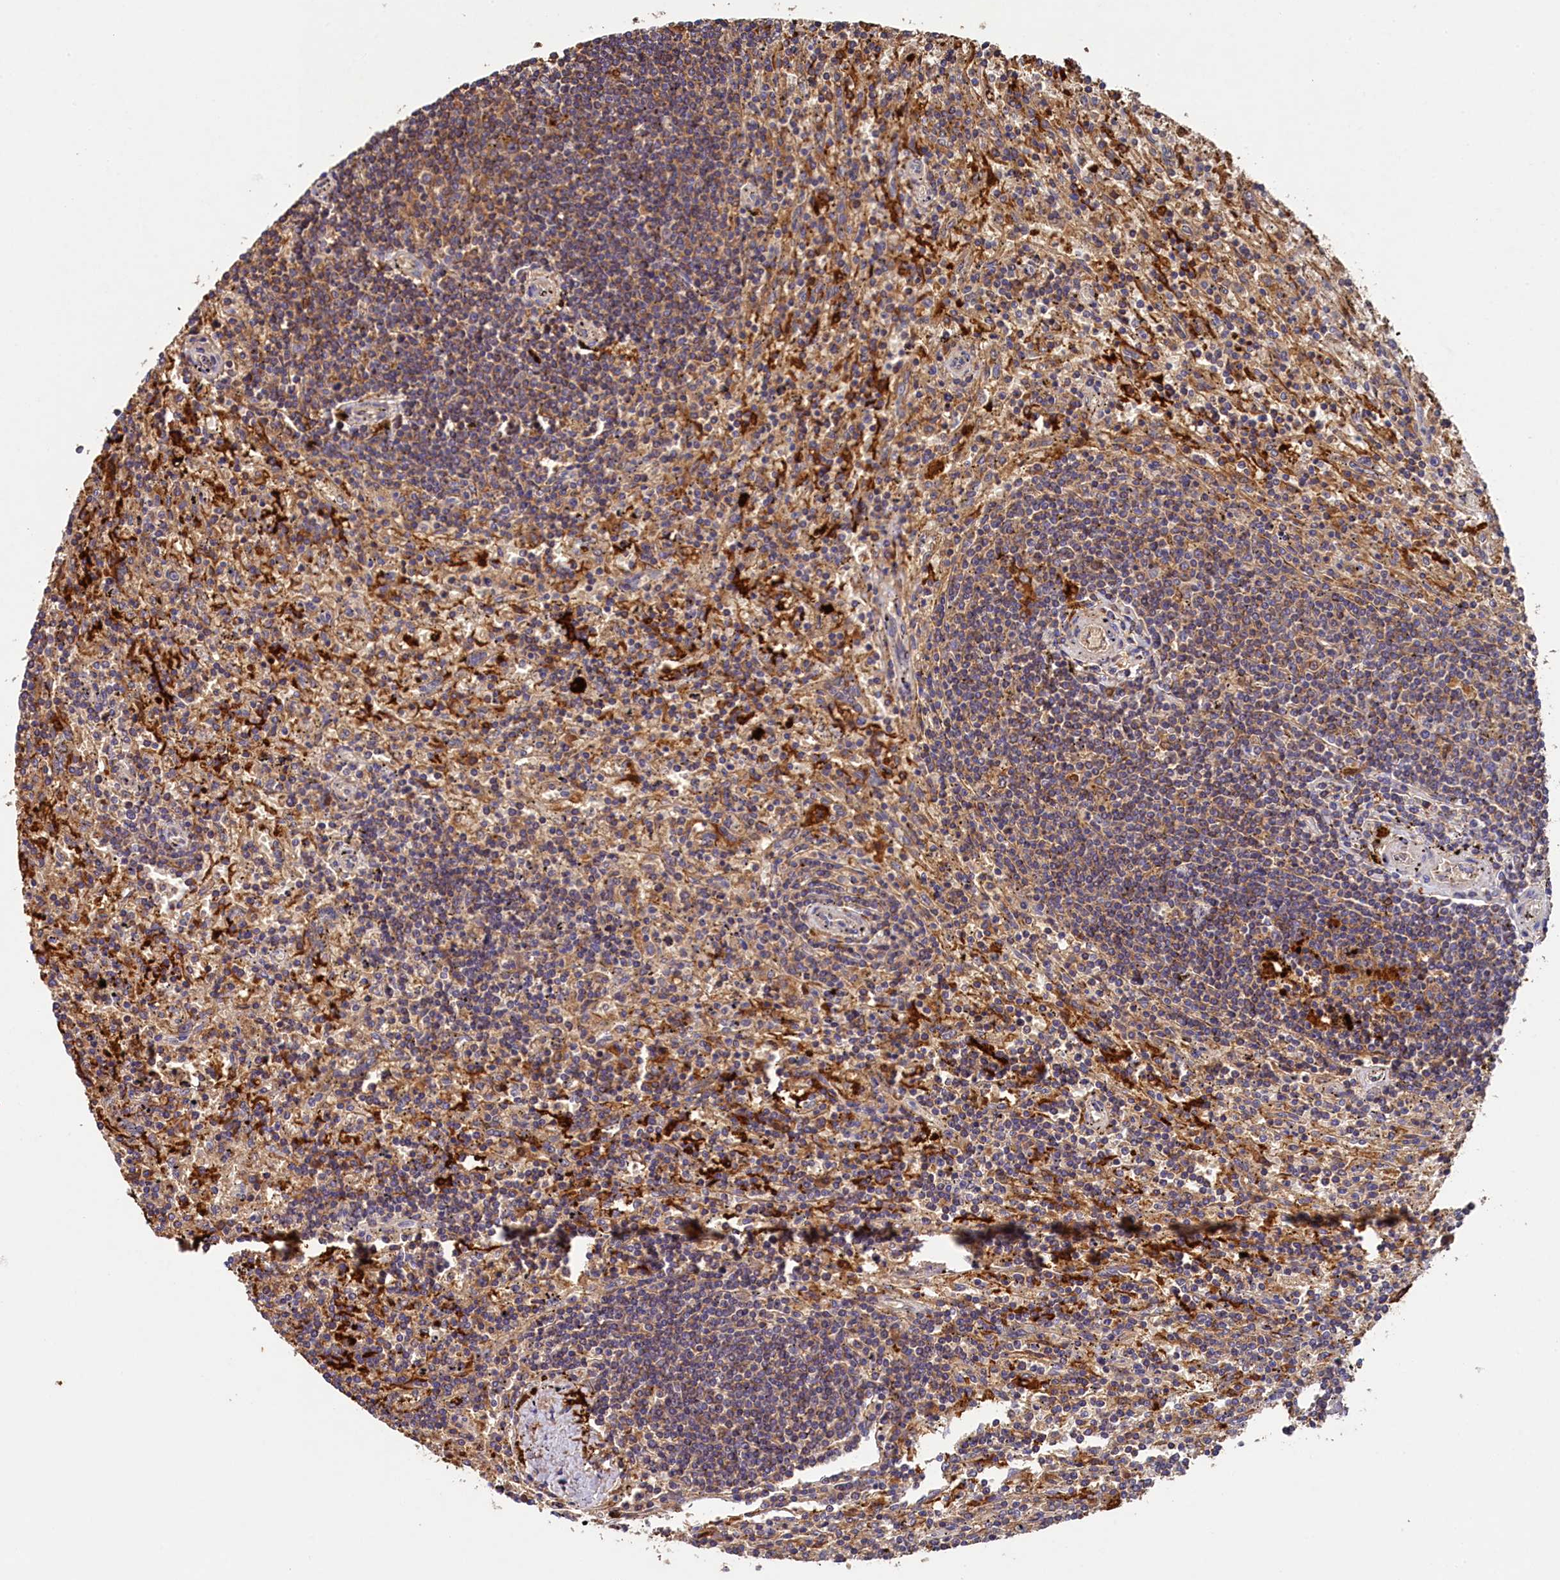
{"staining": {"intensity": "moderate", "quantity": "25%-75%", "location": "cytoplasmic/membranous"}, "tissue": "lymphoma", "cell_type": "Tumor cells", "image_type": "cancer", "snomed": [{"axis": "morphology", "description": "Malignant lymphoma, non-Hodgkin's type, Low grade"}, {"axis": "topography", "description": "Spleen"}], "caption": "High-magnification brightfield microscopy of low-grade malignant lymphoma, non-Hodgkin's type stained with DAB (3,3'-diaminobenzidine) (brown) and counterstained with hematoxylin (blue). tumor cells exhibit moderate cytoplasmic/membranous expression is seen in approximately25%-75% of cells.", "gene": "SEC31B", "patient": {"sex": "male", "age": 76}}